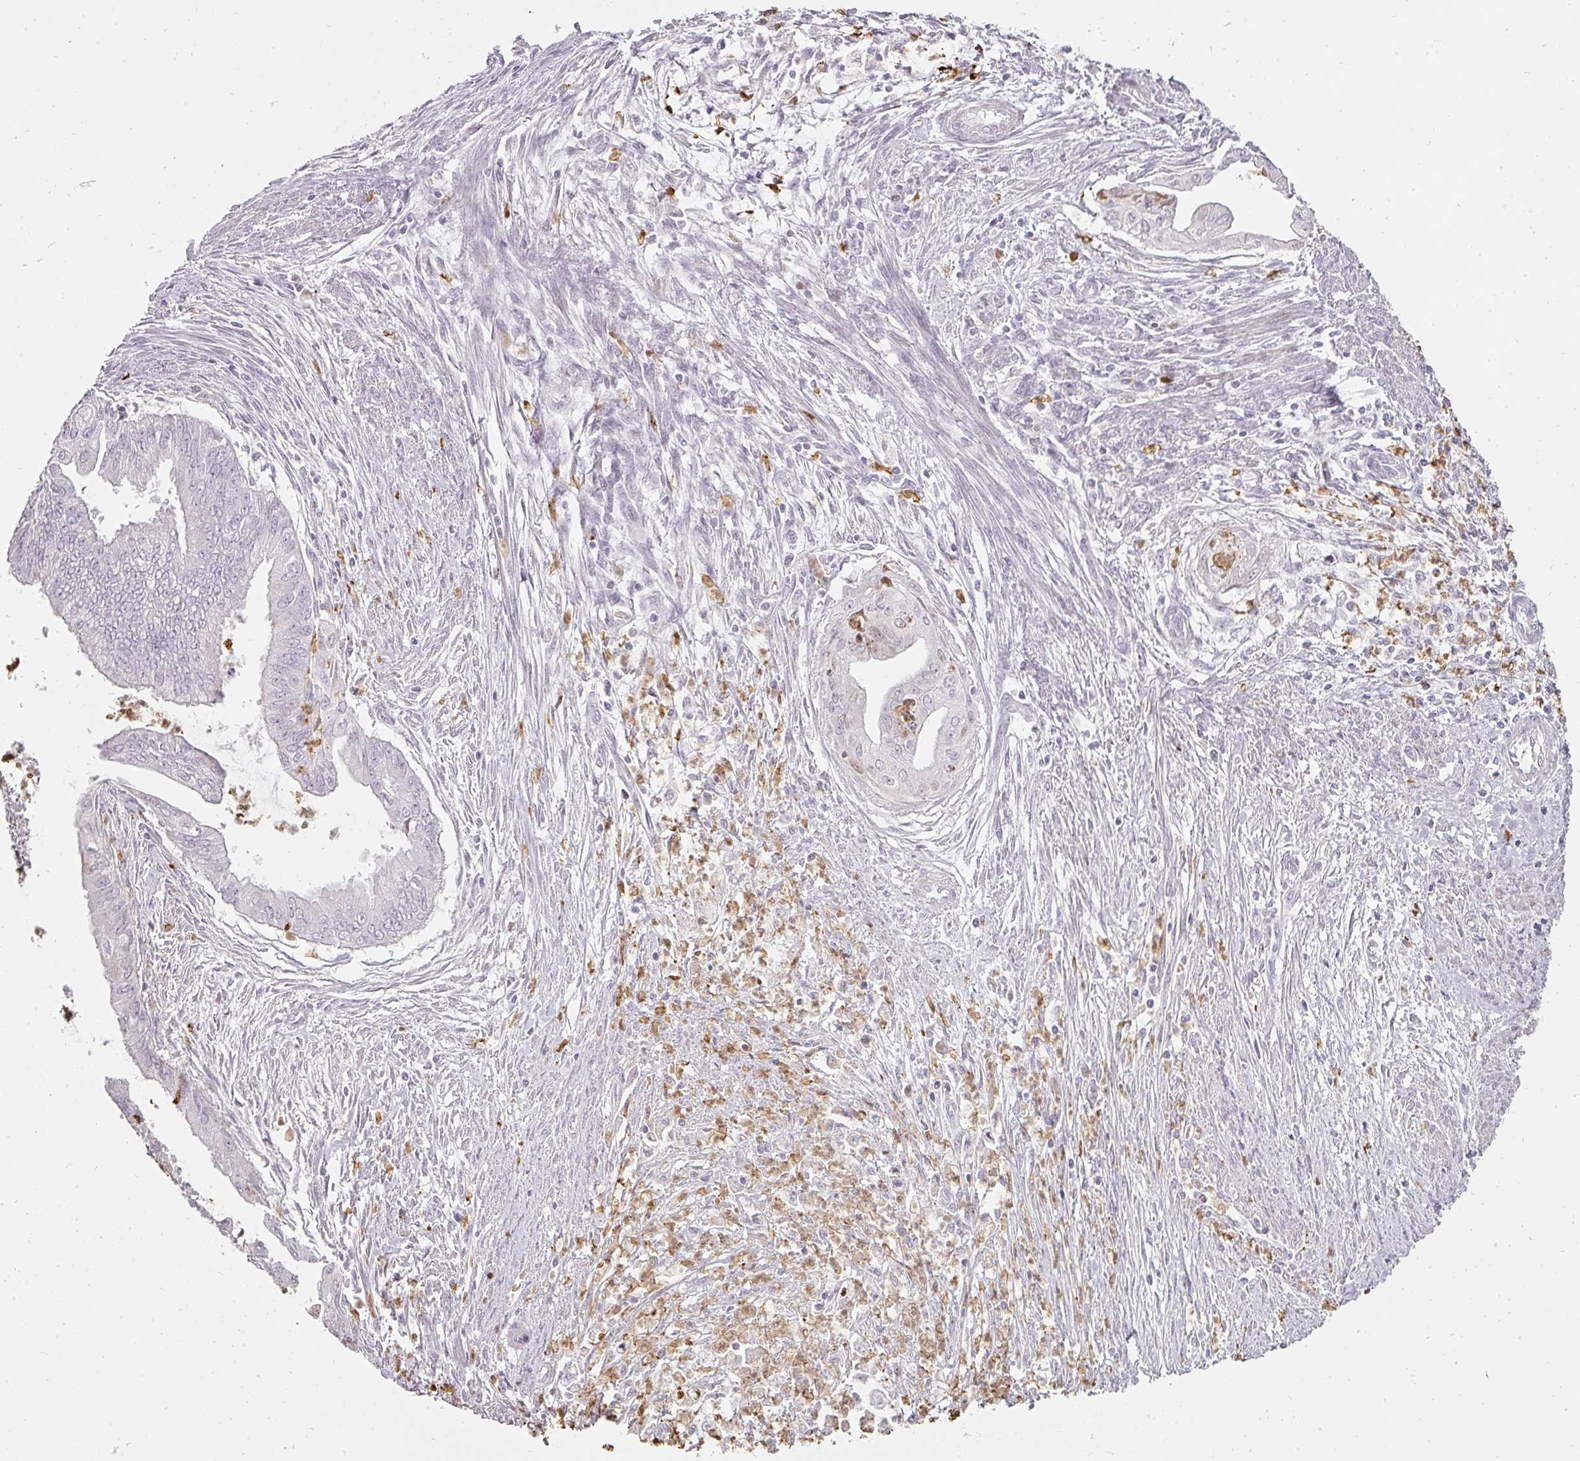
{"staining": {"intensity": "negative", "quantity": "none", "location": "none"}, "tissue": "endometrial cancer", "cell_type": "Tumor cells", "image_type": "cancer", "snomed": [{"axis": "morphology", "description": "Adenocarcinoma, NOS"}, {"axis": "topography", "description": "Endometrium"}], "caption": "Immunohistochemical staining of human adenocarcinoma (endometrial) shows no significant expression in tumor cells. Nuclei are stained in blue.", "gene": "BIK", "patient": {"sex": "female", "age": 73}}